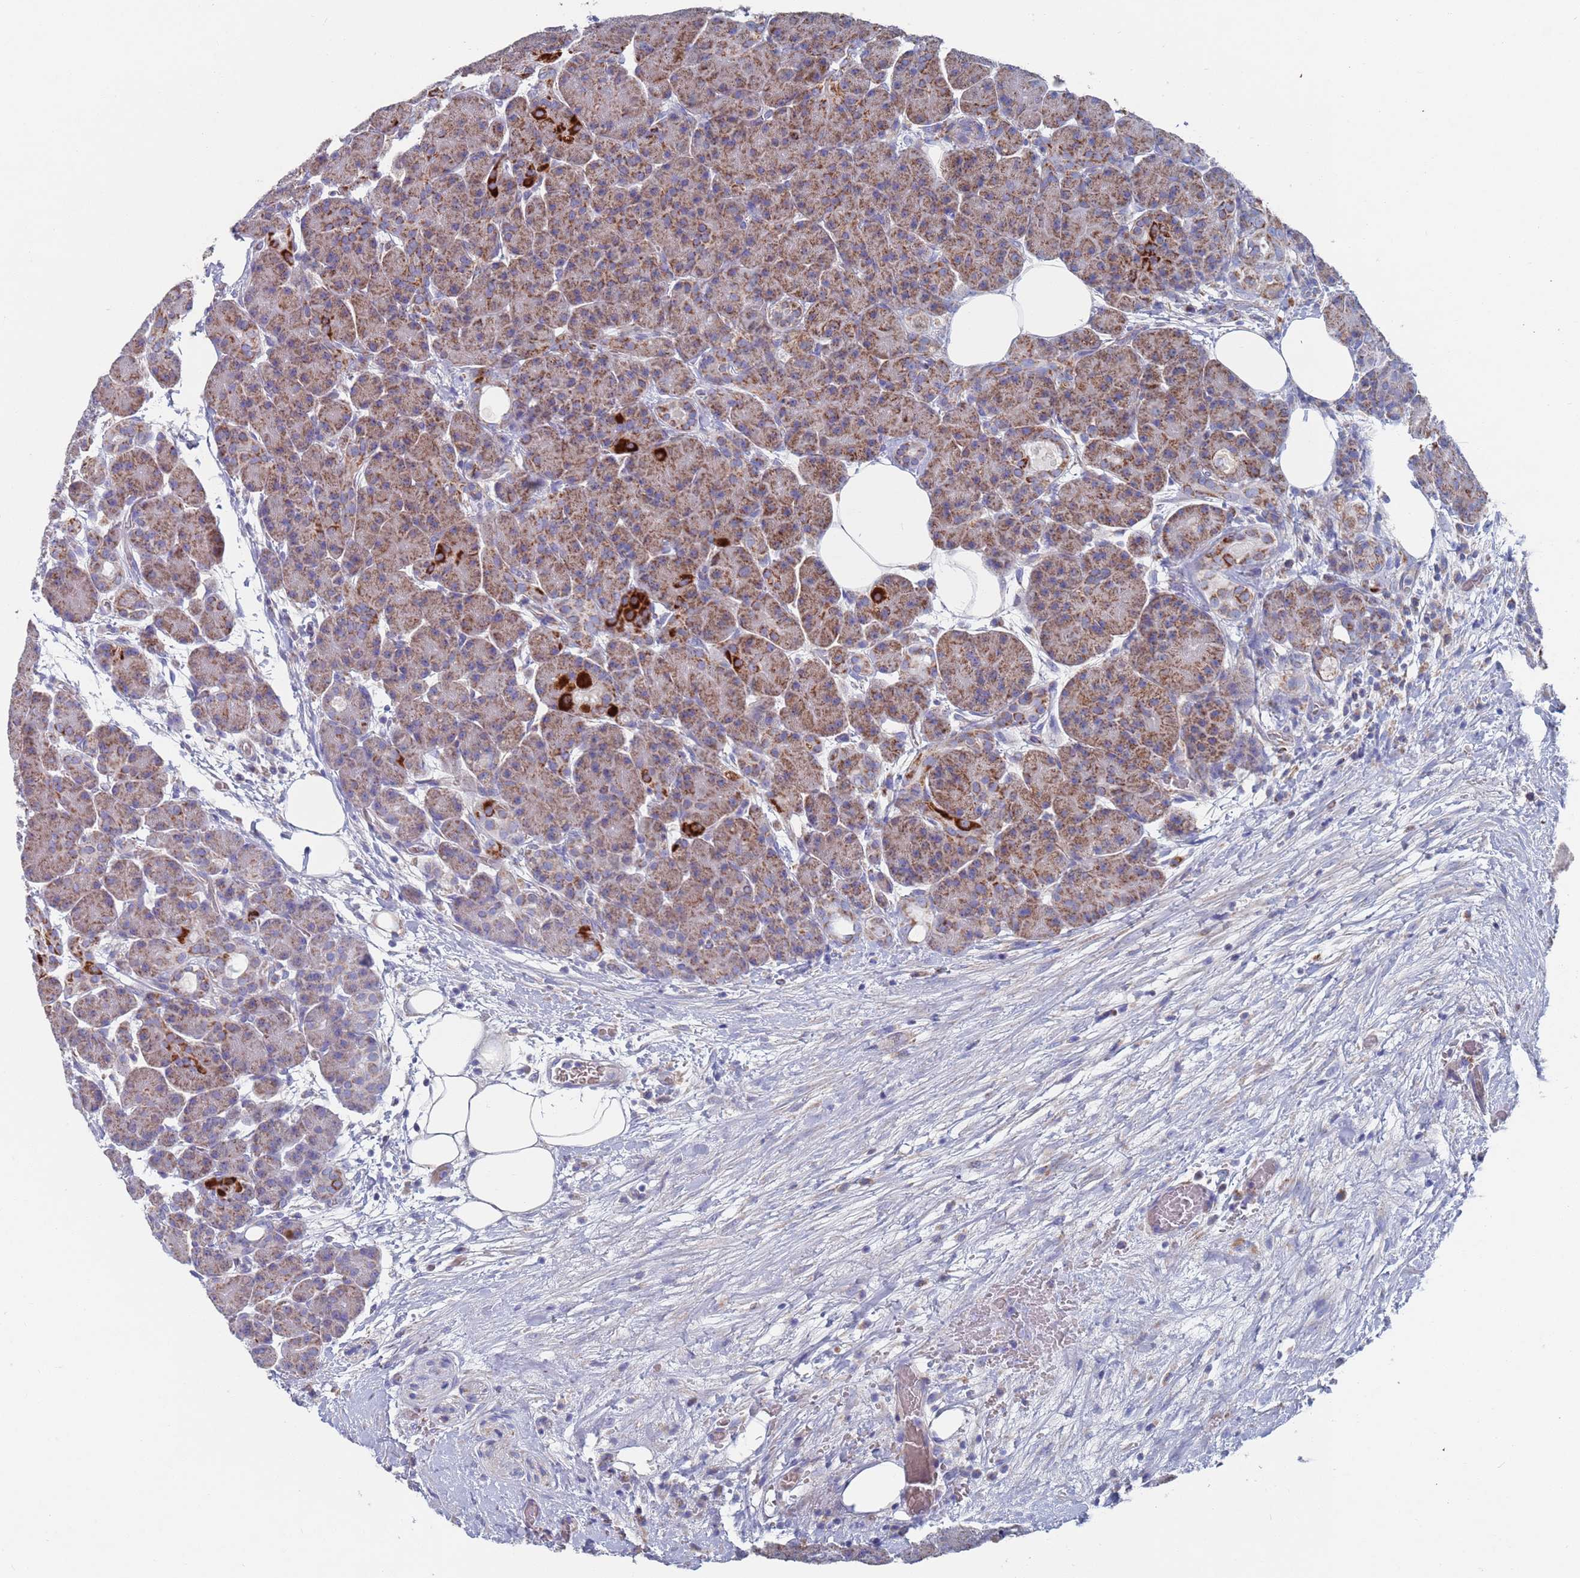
{"staining": {"intensity": "moderate", "quantity": ">75%", "location": "cytoplasmic/membranous"}, "tissue": "pancreas", "cell_type": "Exocrine glandular cells", "image_type": "normal", "snomed": [{"axis": "morphology", "description": "Normal tissue, NOS"}, {"axis": "topography", "description": "Pancreas"}], "caption": "Immunohistochemical staining of benign human pancreas reveals medium levels of moderate cytoplasmic/membranous positivity in about >75% of exocrine glandular cells. (Brightfield microscopy of DAB IHC at high magnification).", "gene": "MRPL22", "patient": {"sex": "male", "age": 63}}